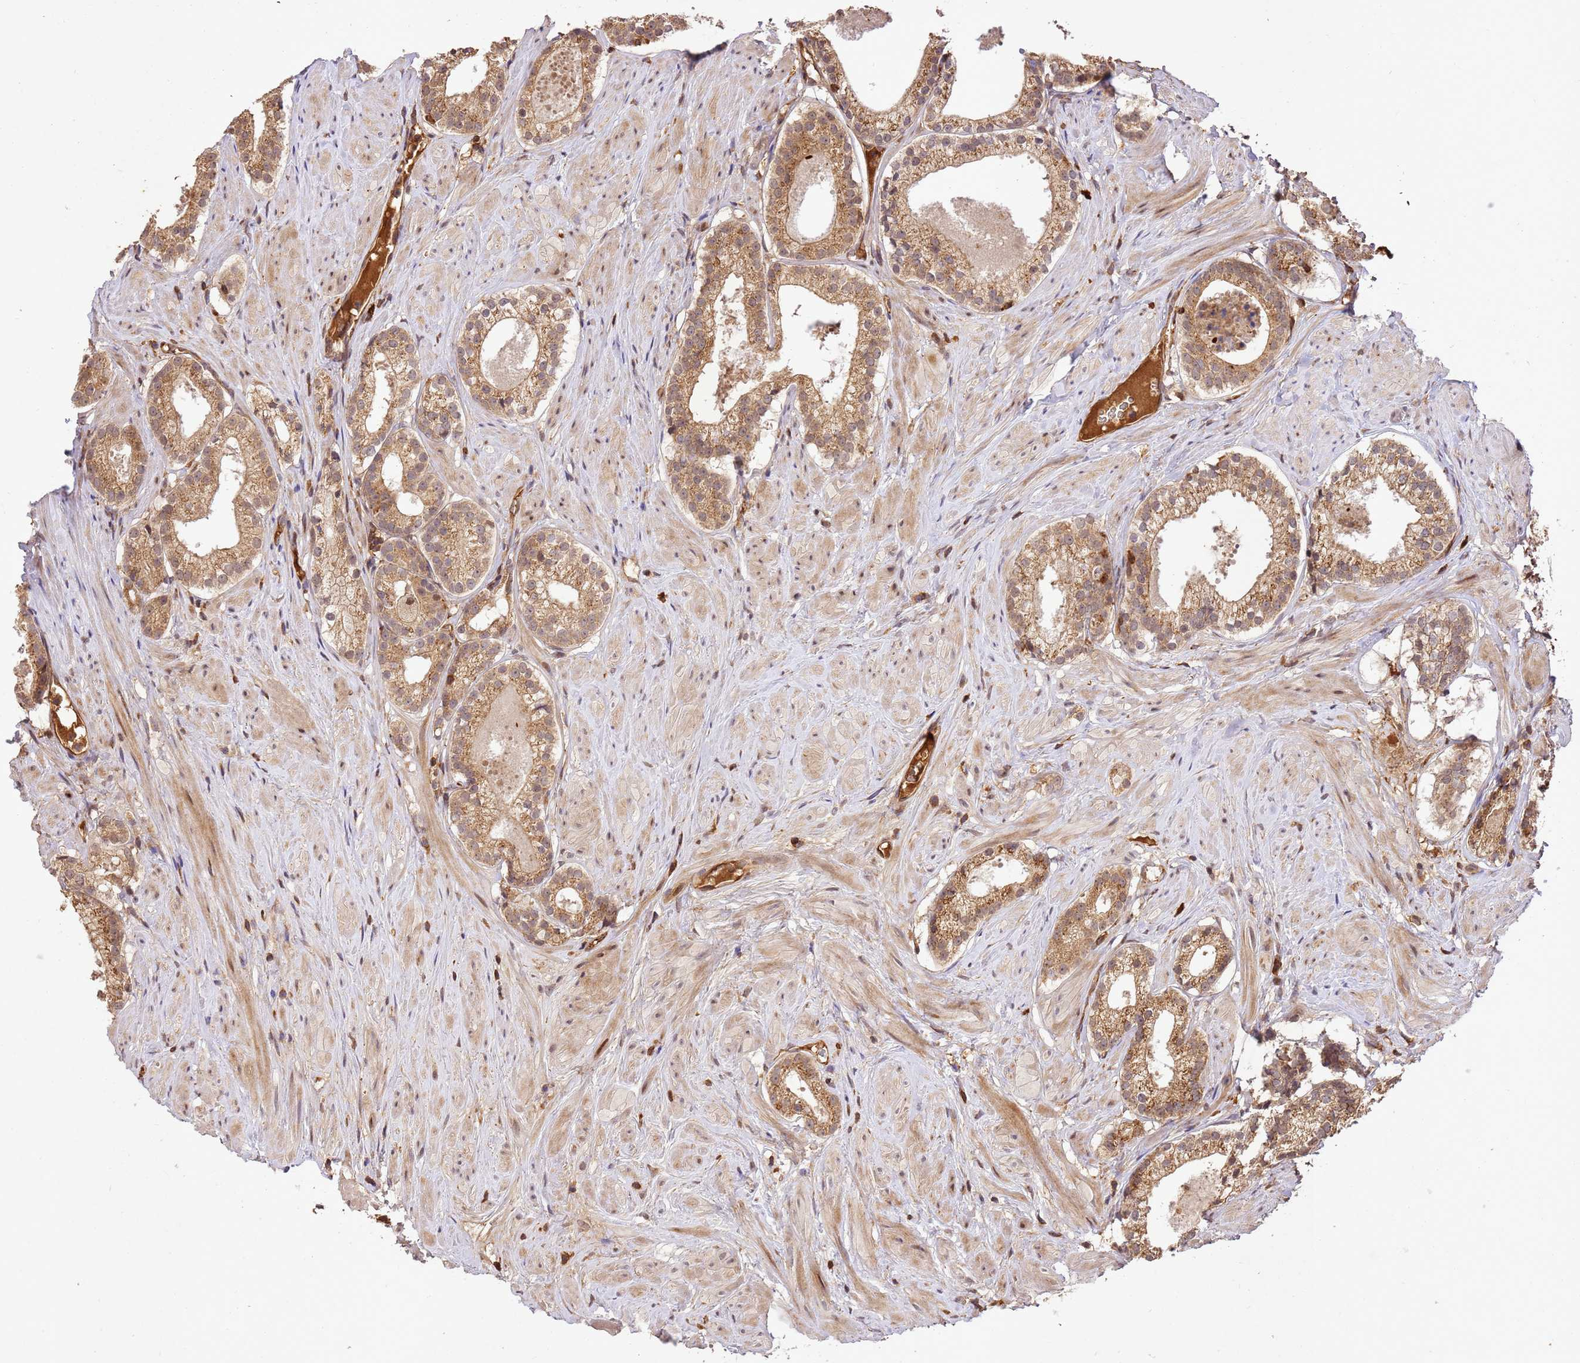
{"staining": {"intensity": "moderate", "quantity": ">75%", "location": "cytoplasmic/membranous"}, "tissue": "prostate cancer", "cell_type": "Tumor cells", "image_type": "cancer", "snomed": [{"axis": "morphology", "description": "Adenocarcinoma, Low grade"}, {"axis": "topography", "description": "Prostate"}], "caption": "Immunohistochemistry photomicrograph of neoplastic tissue: human prostate cancer (adenocarcinoma (low-grade)) stained using immunohistochemistry shows medium levels of moderate protein expression localized specifically in the cytoplasmic/membranous of tumor cells, appearing as a cytoplasmic/membranous brown color.", "gene": "KATNAL2", "patient": {"sex": "male", "age": 57}}